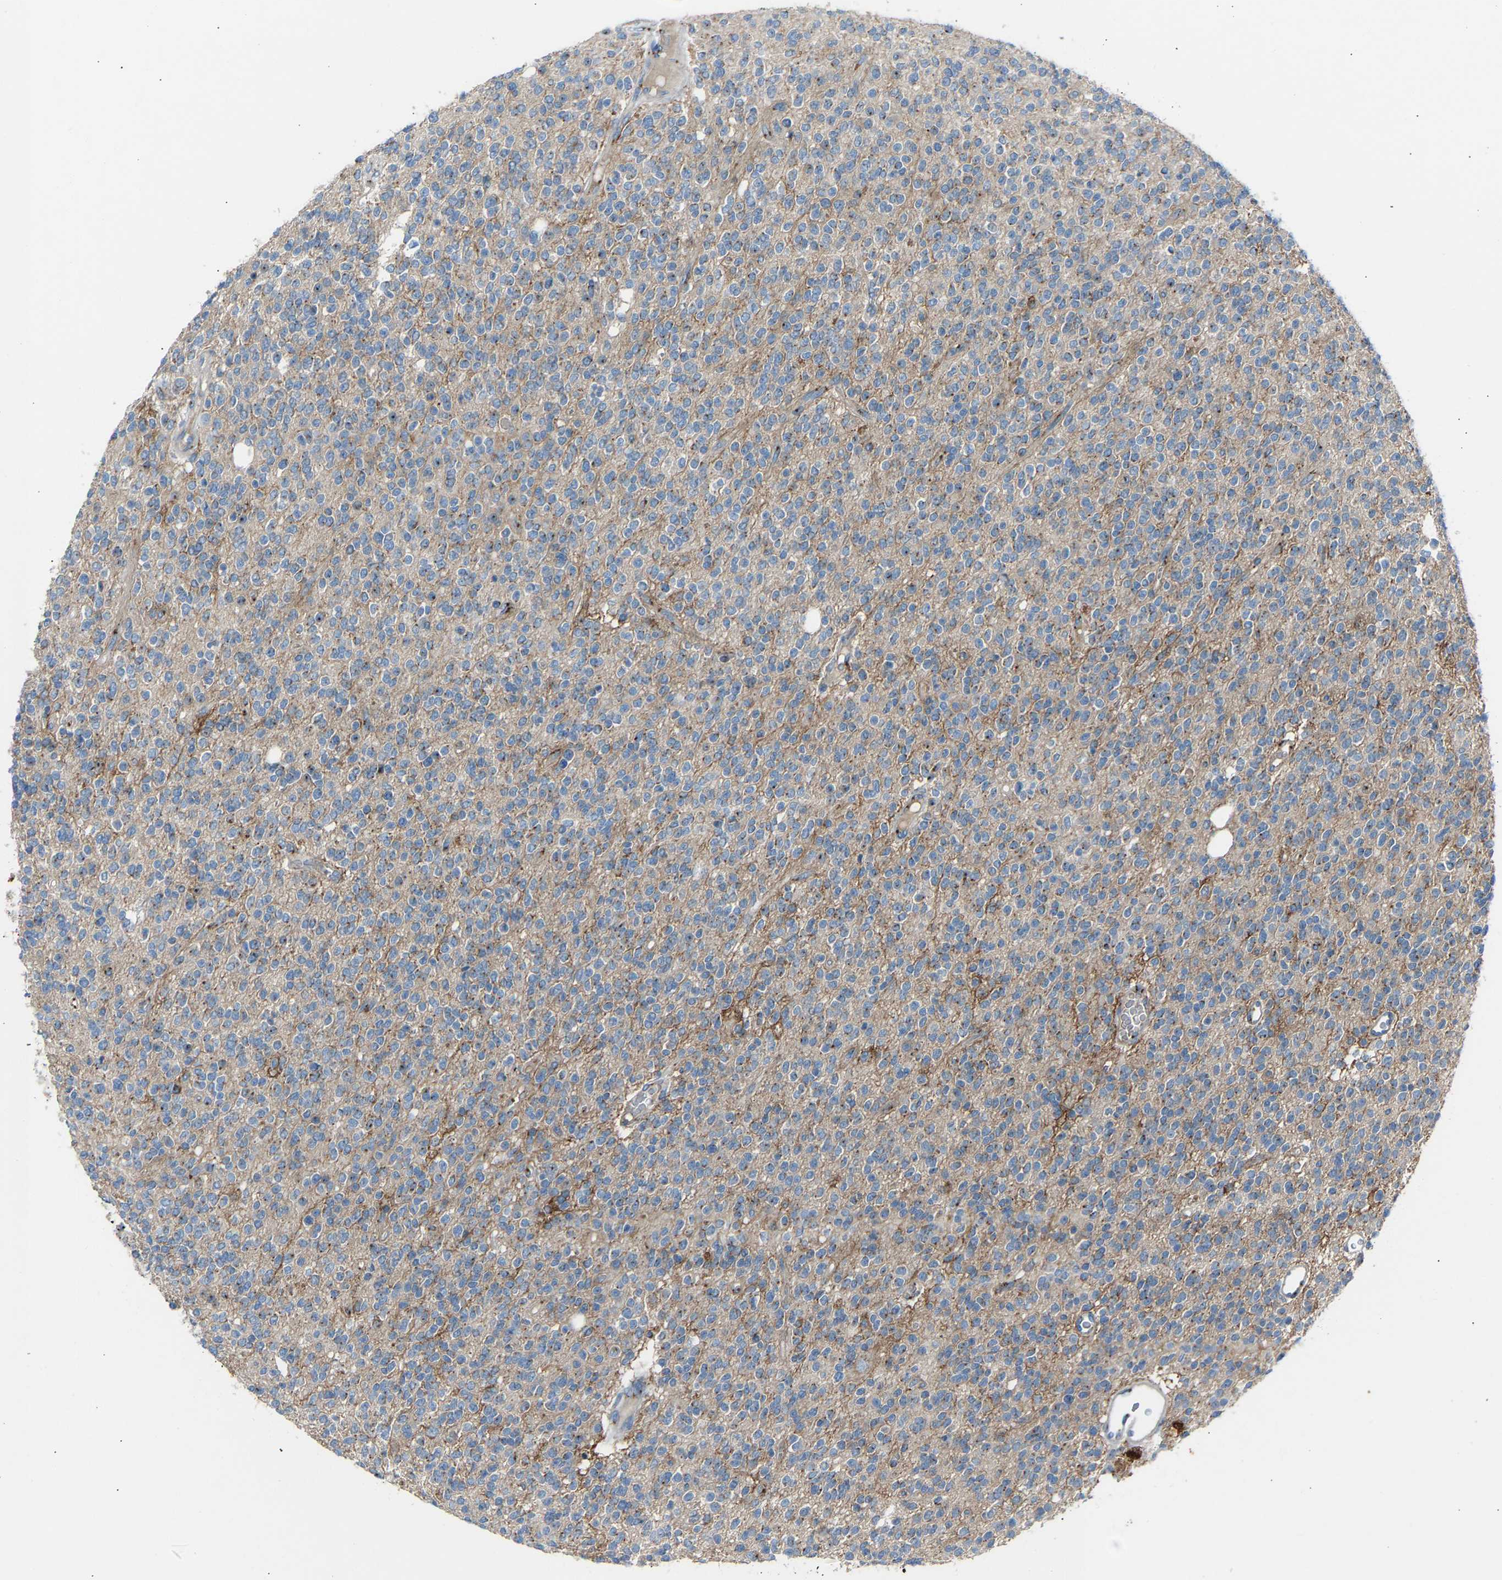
{"staining": {"intensity": "weak", "quantity": "<25%", "location": "cytoplasmic/membranous"}, "tissue": "glioma", "cell_type": "Tumor cells", "image_type": "cancer", "snomed": [{"axis": "morphology", "description": "Glioma, malignant, High grade"}, {"axis": "topography", "description": "Brain"}], "caption": "Tumor cells show no significant protein positivity in glioma.", "gene": "CYREN", "patient": {"sex": "male", "age": 34}}